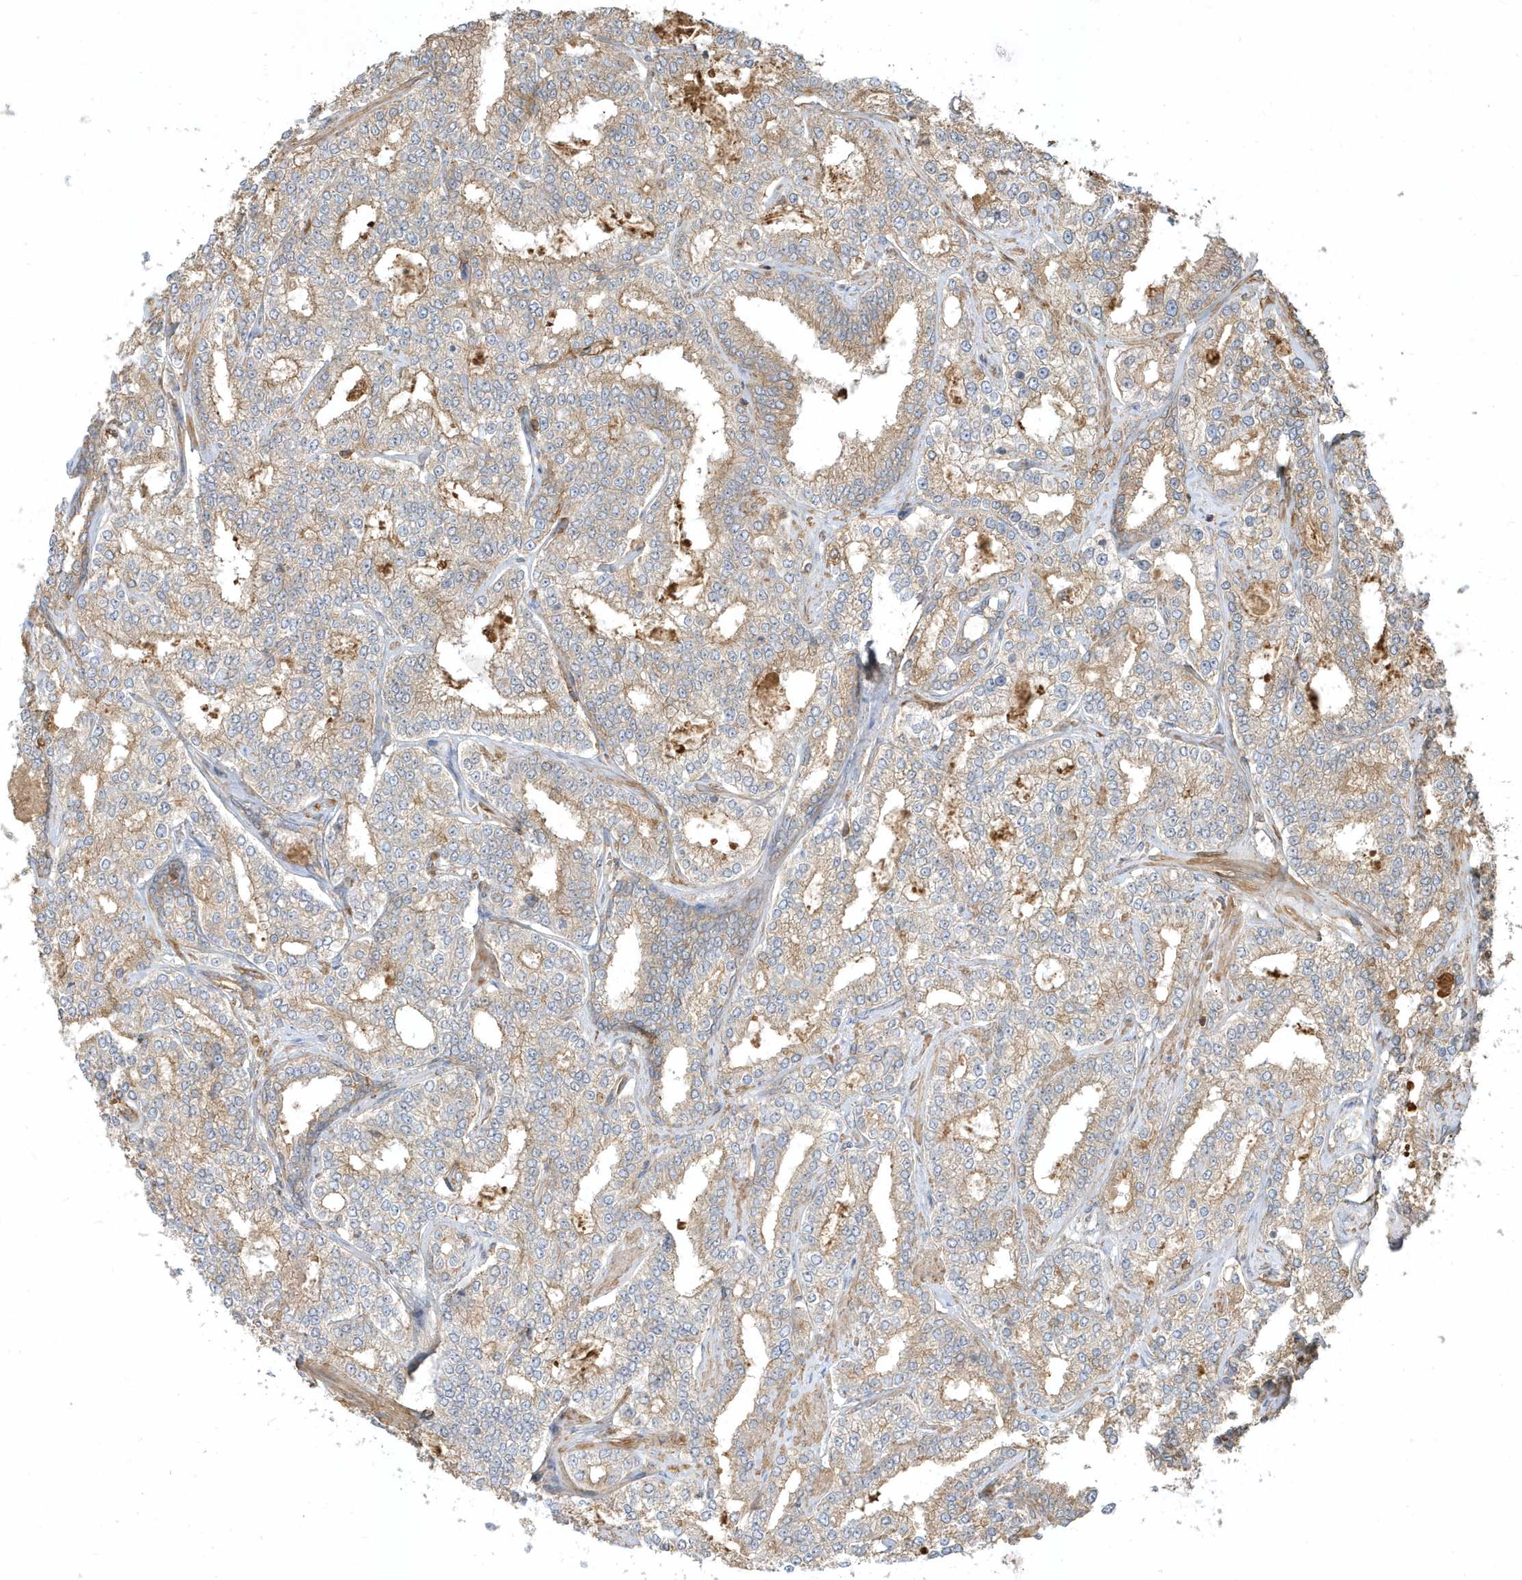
{"staining": {"intensity": "weak", "quantity": ">75%", "location": "cytoplasmic/membranous"}, "tissue": "prostate cancer", "cell_type": "Tumor cells", "image_type": "cancer", "snomed": [{"axis": "morphology", "description": "Normal tissue, NOS"}, {"axis": "morphology", "description": "Adenocarcinoma, High grade"}, {"axis": "topography", "description": "Prostate"}], "caption": "This image demonstrates prostate cancer stained with IHC to label a protein in brown. The cytoplasmic/membranous of tumor cells show weak positivity for the protein. Nuclei are counter-stained blue.", "gene": "ZBTB8A", "patient": {"sex": "male", "age": 83}}